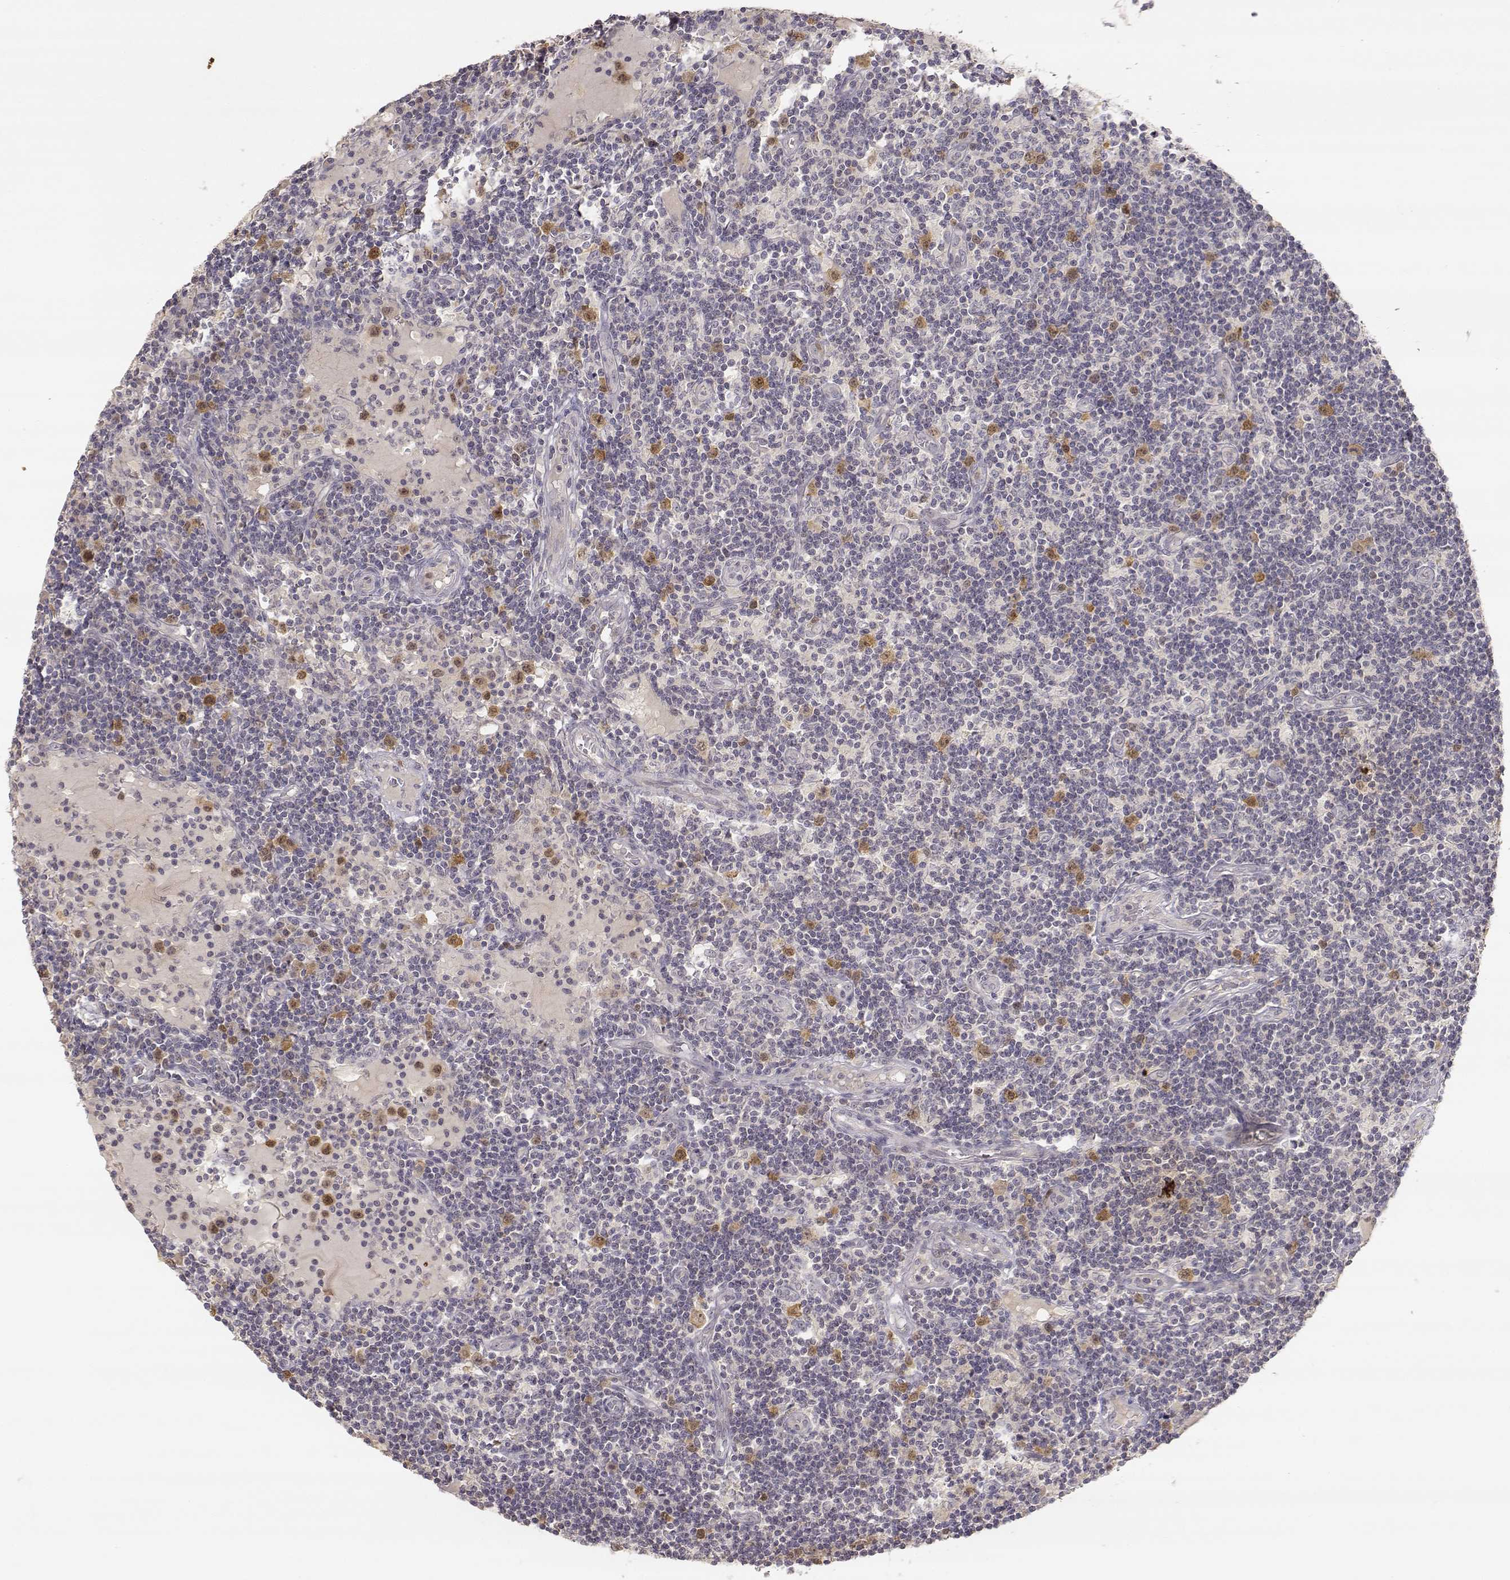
{"staining": {"intensity": "moderate", "quantity": "<25%", "location": "cytoplasmic/membranous,nuclear"}, "tissue": "lymph node", "cell_type": "Non-germinal center cells", "image_type": "normal", "snomed": [{"axis": "morphology", "description": "Normal tissue, NOS"}, {"axis": "topography", "description": "Lymph node"}], "caption": "High-power microscopy captured an IHC image of unremarkable lymph node, revealing moderate cytoplasmic/membranous,nuclear expression in about <25% of non-germinal center cells.", "gene": "RAD51", "patient": {"sex": "female", "age": 72}}